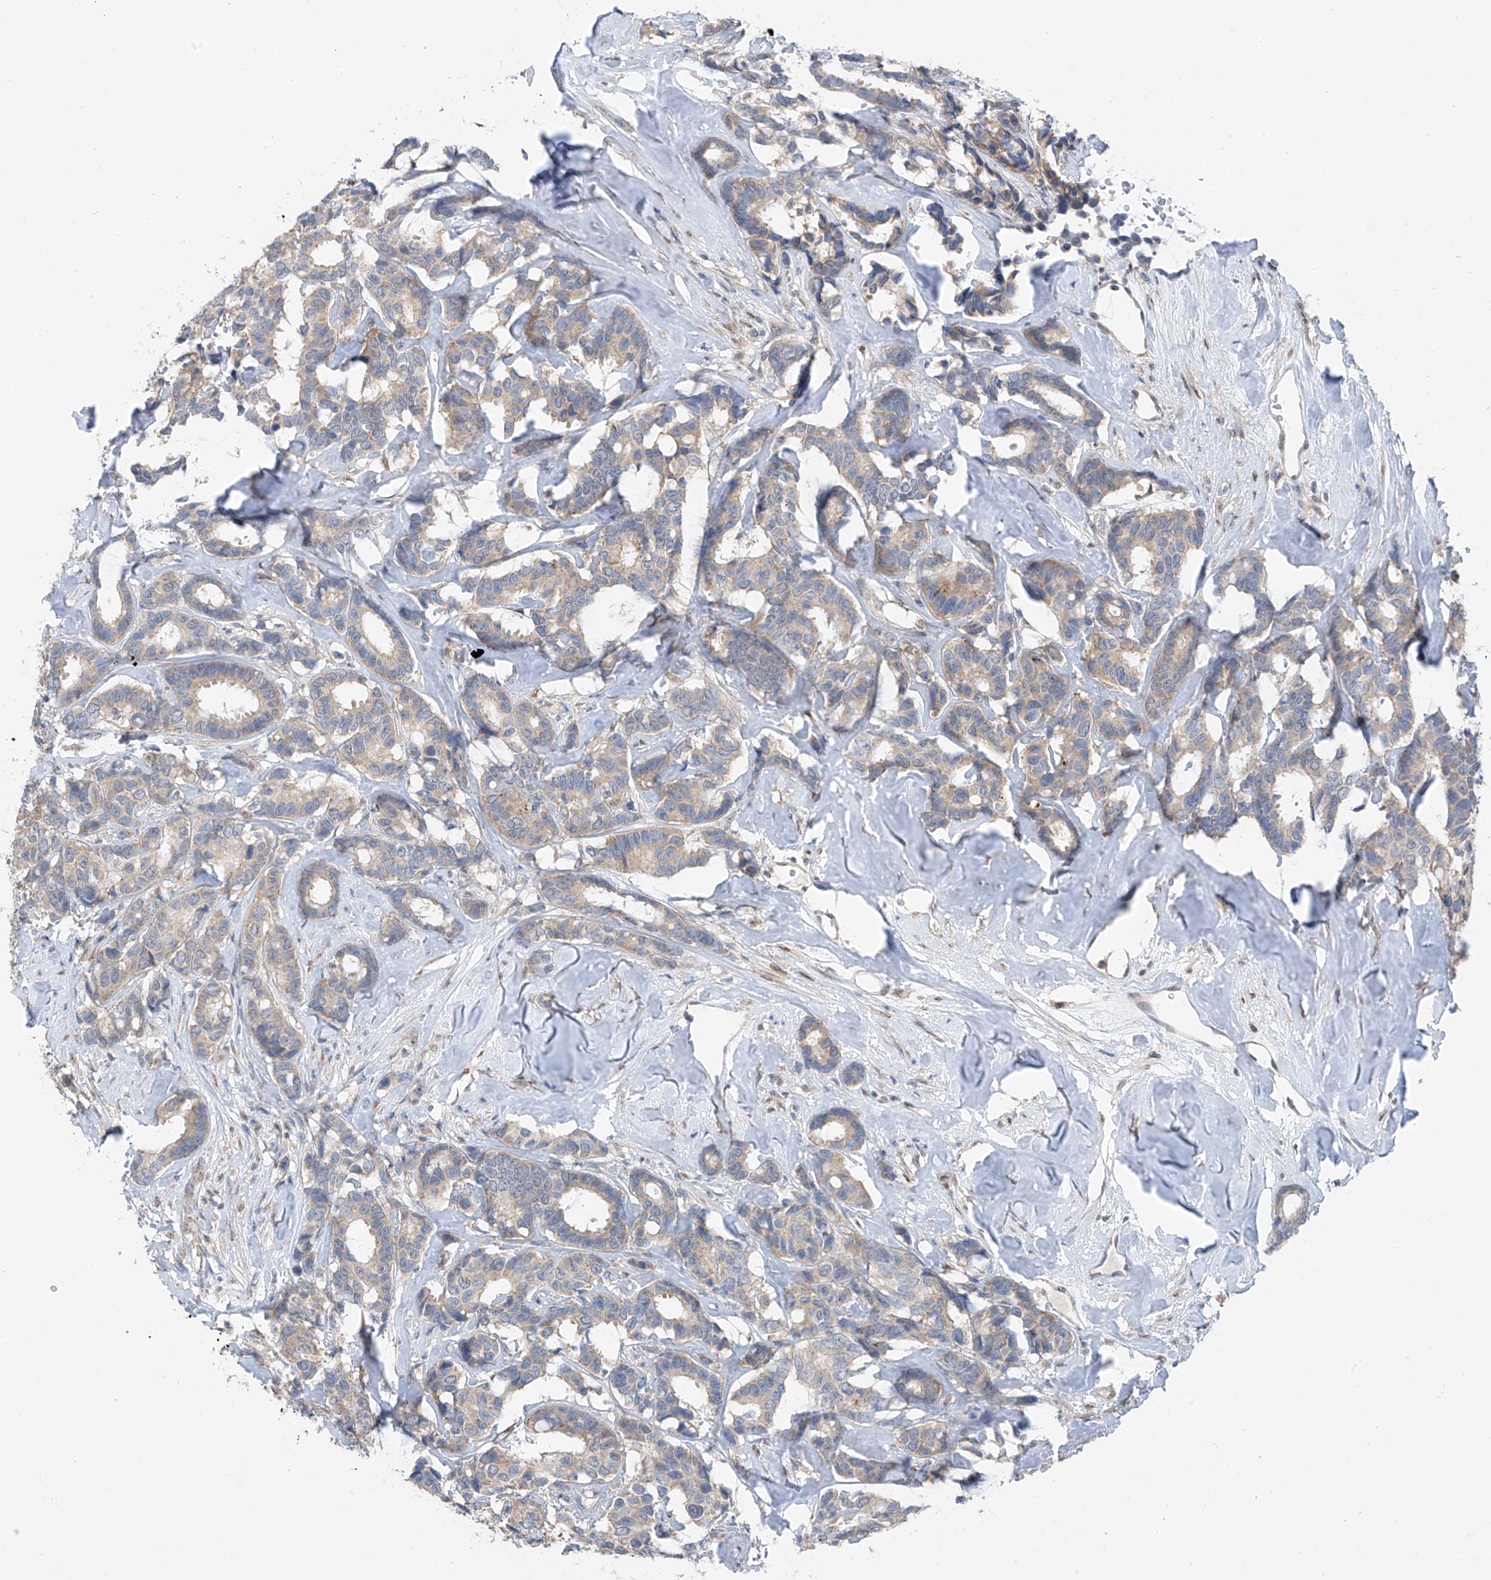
{"staining": {"intensity": "weak", "quantity": "25%-75%", "location": "cytoplasmic/membranous"}, "tissue": "breast cancer", "cell_type": "Tumor cells", "image_type": "cancer", "snomed": [{"axis": "morphology", "description": "Duct carcinoma"}, {"axis": "topography", "description": "Breast"}], "caption": "Breast infiltrating ductal carcinoma stained with a protein marker demonstrates weak staining in tumor cells.", "gene": "RPL4", "patient": {"sex": "female", "age": 87}}